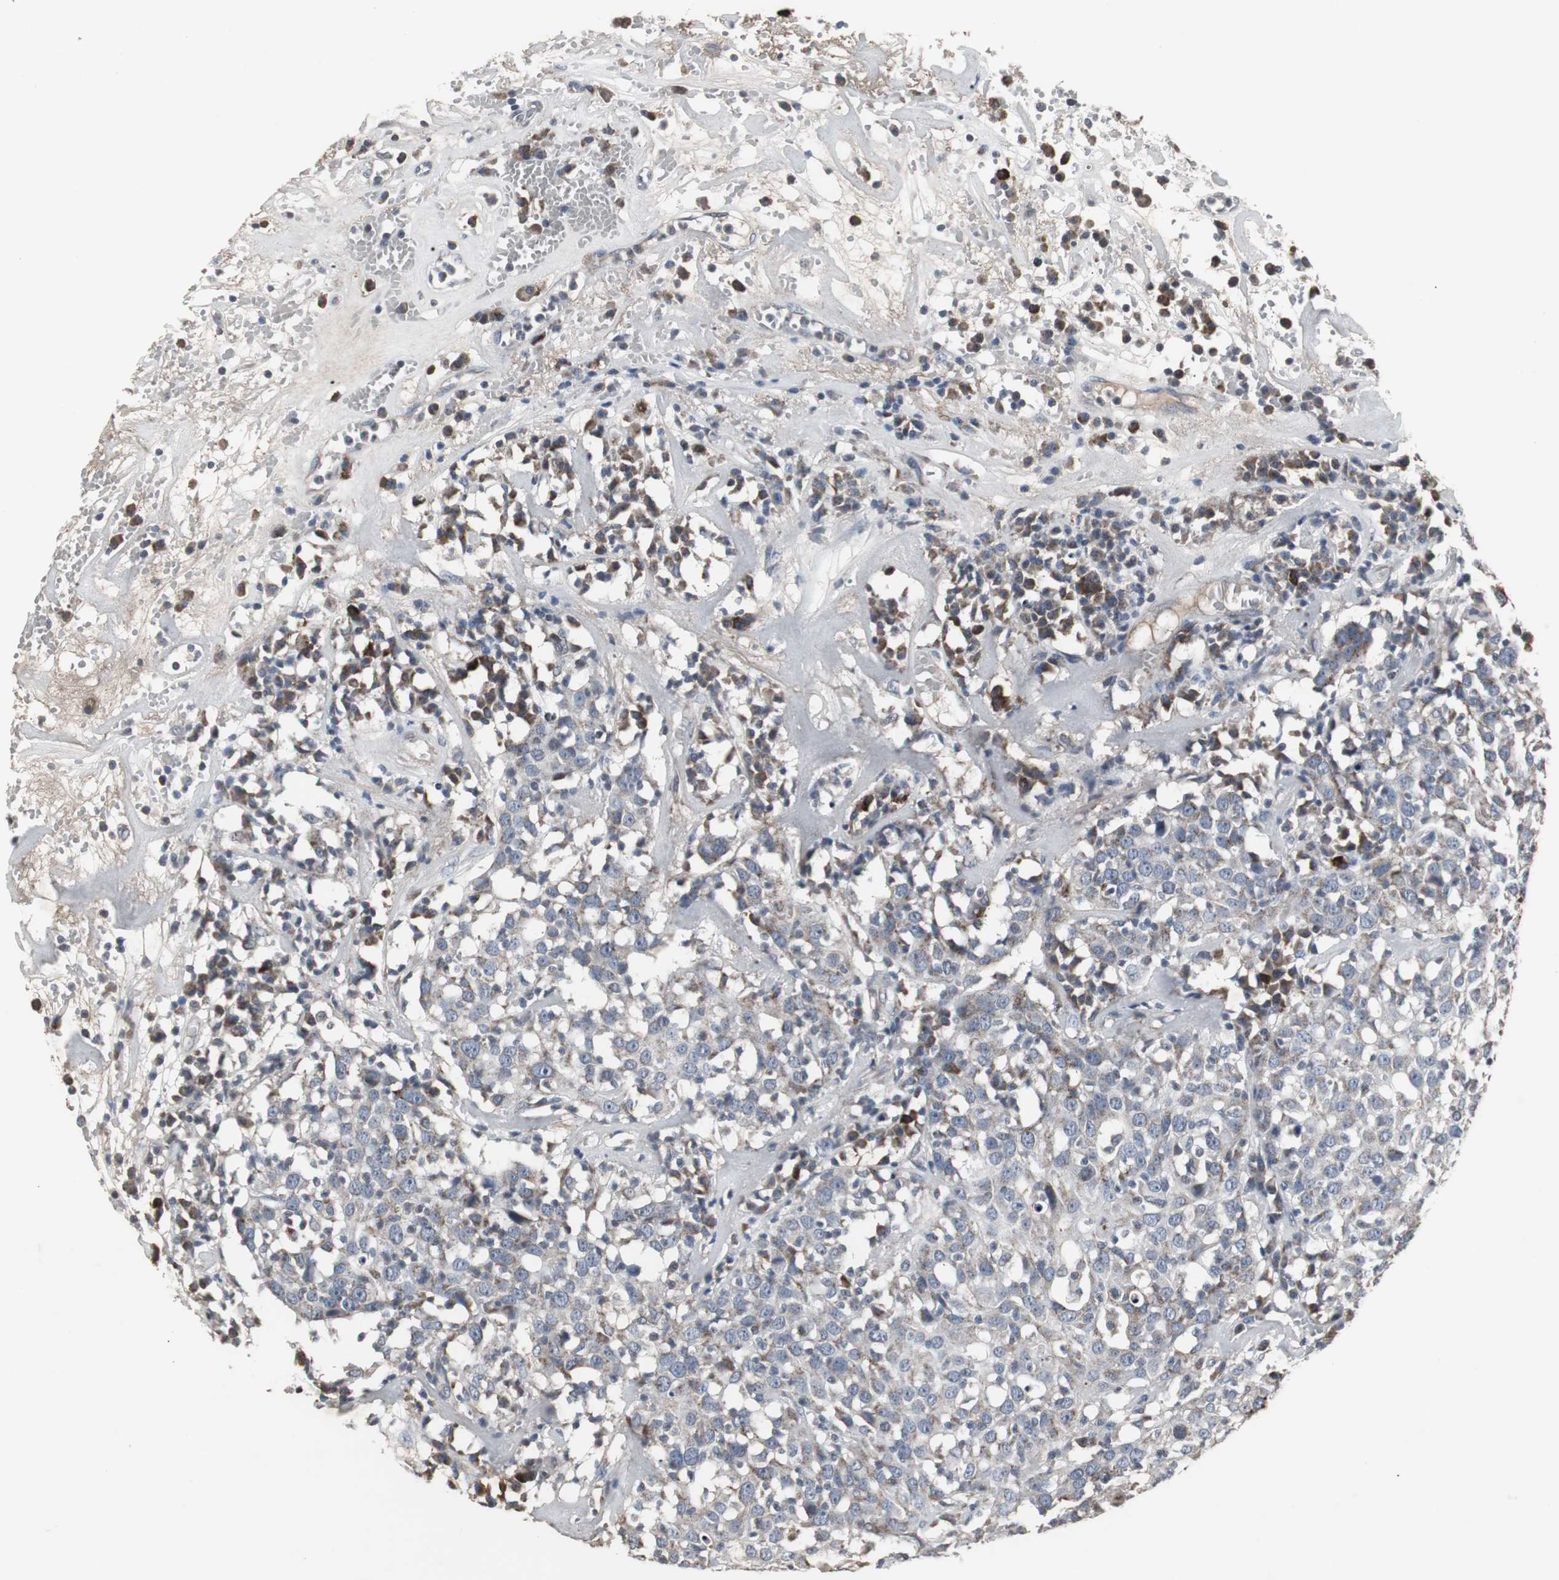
{"staining": {"intensity": "weak", "quantity": "<25%", "location": "cytoplasmic/membranous"}, "tissue": "head and neck cancer", "cell_type": "Tumor cells", "image_type": "cancer", "snomed": [{"axis": "morphology", "description": "Adenocarcinoma, NOS"}, {"axis": "topography", "description": "Salivary gland"}, {"axis": "topography", "description": "Head-Neck"}], "caption": "Head and neck cancer was stained to show a protein in brown. There is no significant staining in tumor cells. The staining was performed using DAB to visualize the protein expression in brown, while the nuclei were stained in blue with hematoxylin (Magnification: 20x).", "gene": "ACAA1", "patient": {"sex": "female", "age": 65}}